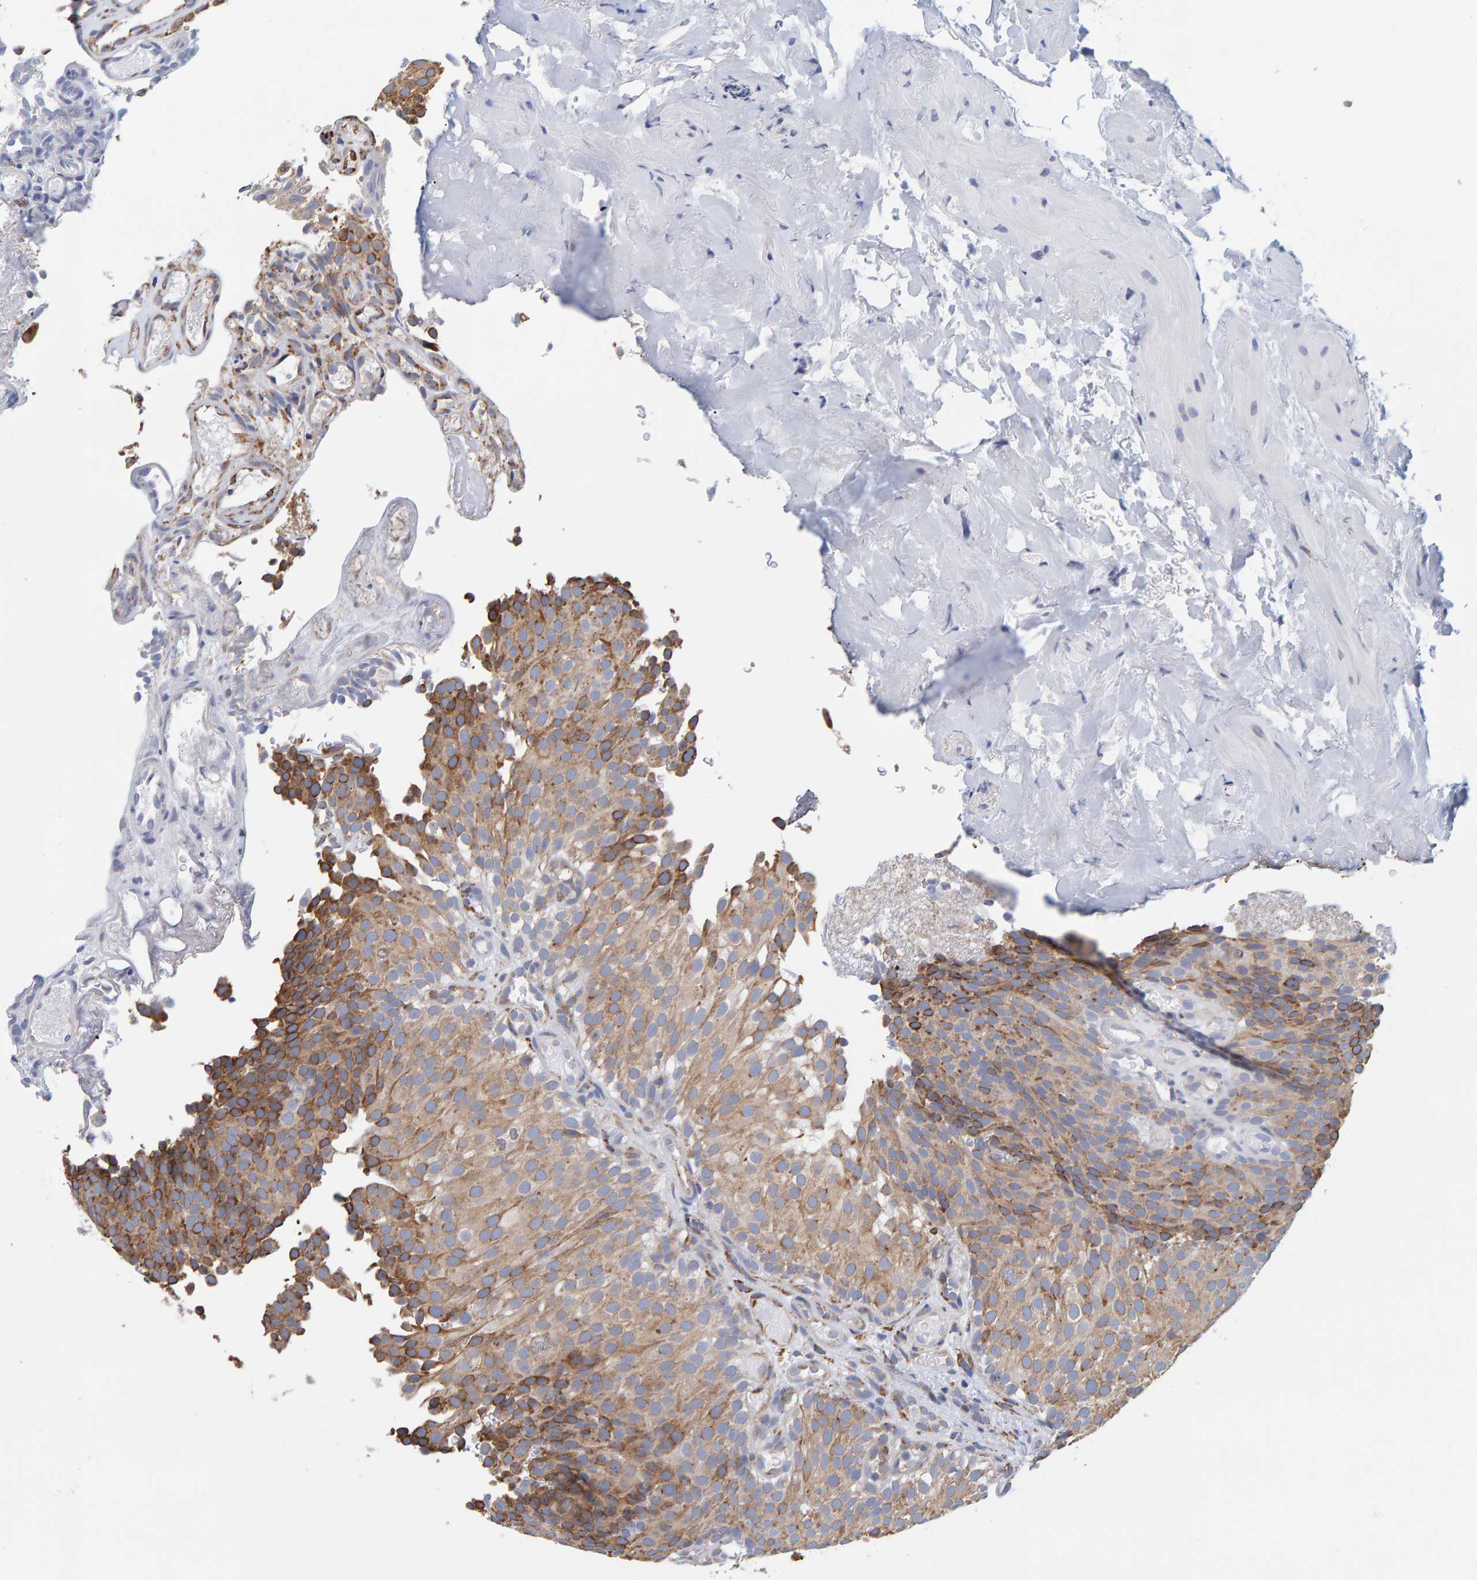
{"staining": {"intensity": "moderate", "quantity": ">75%", "location": "cytoplasmic/membranous"}, "tissue": "urothelial cancer", "cell_type": "Tumor cells", "image_type": "cancer", "snomed": [{"axis": "morphology", "description": "Urothelial carcinoma, Low grade"}, {"axis": "topography", "description": "Urinary bladder"}], "caption": "A brown stain highlights moderate cytoplasmic/membranous positivity of a protein in urothelial cancer tumor cells. Ihc stains the protein in brown and the nuclei are stained blue.", "gene": "SGPL1", "patient": {"sex": "male", "age": 78}}